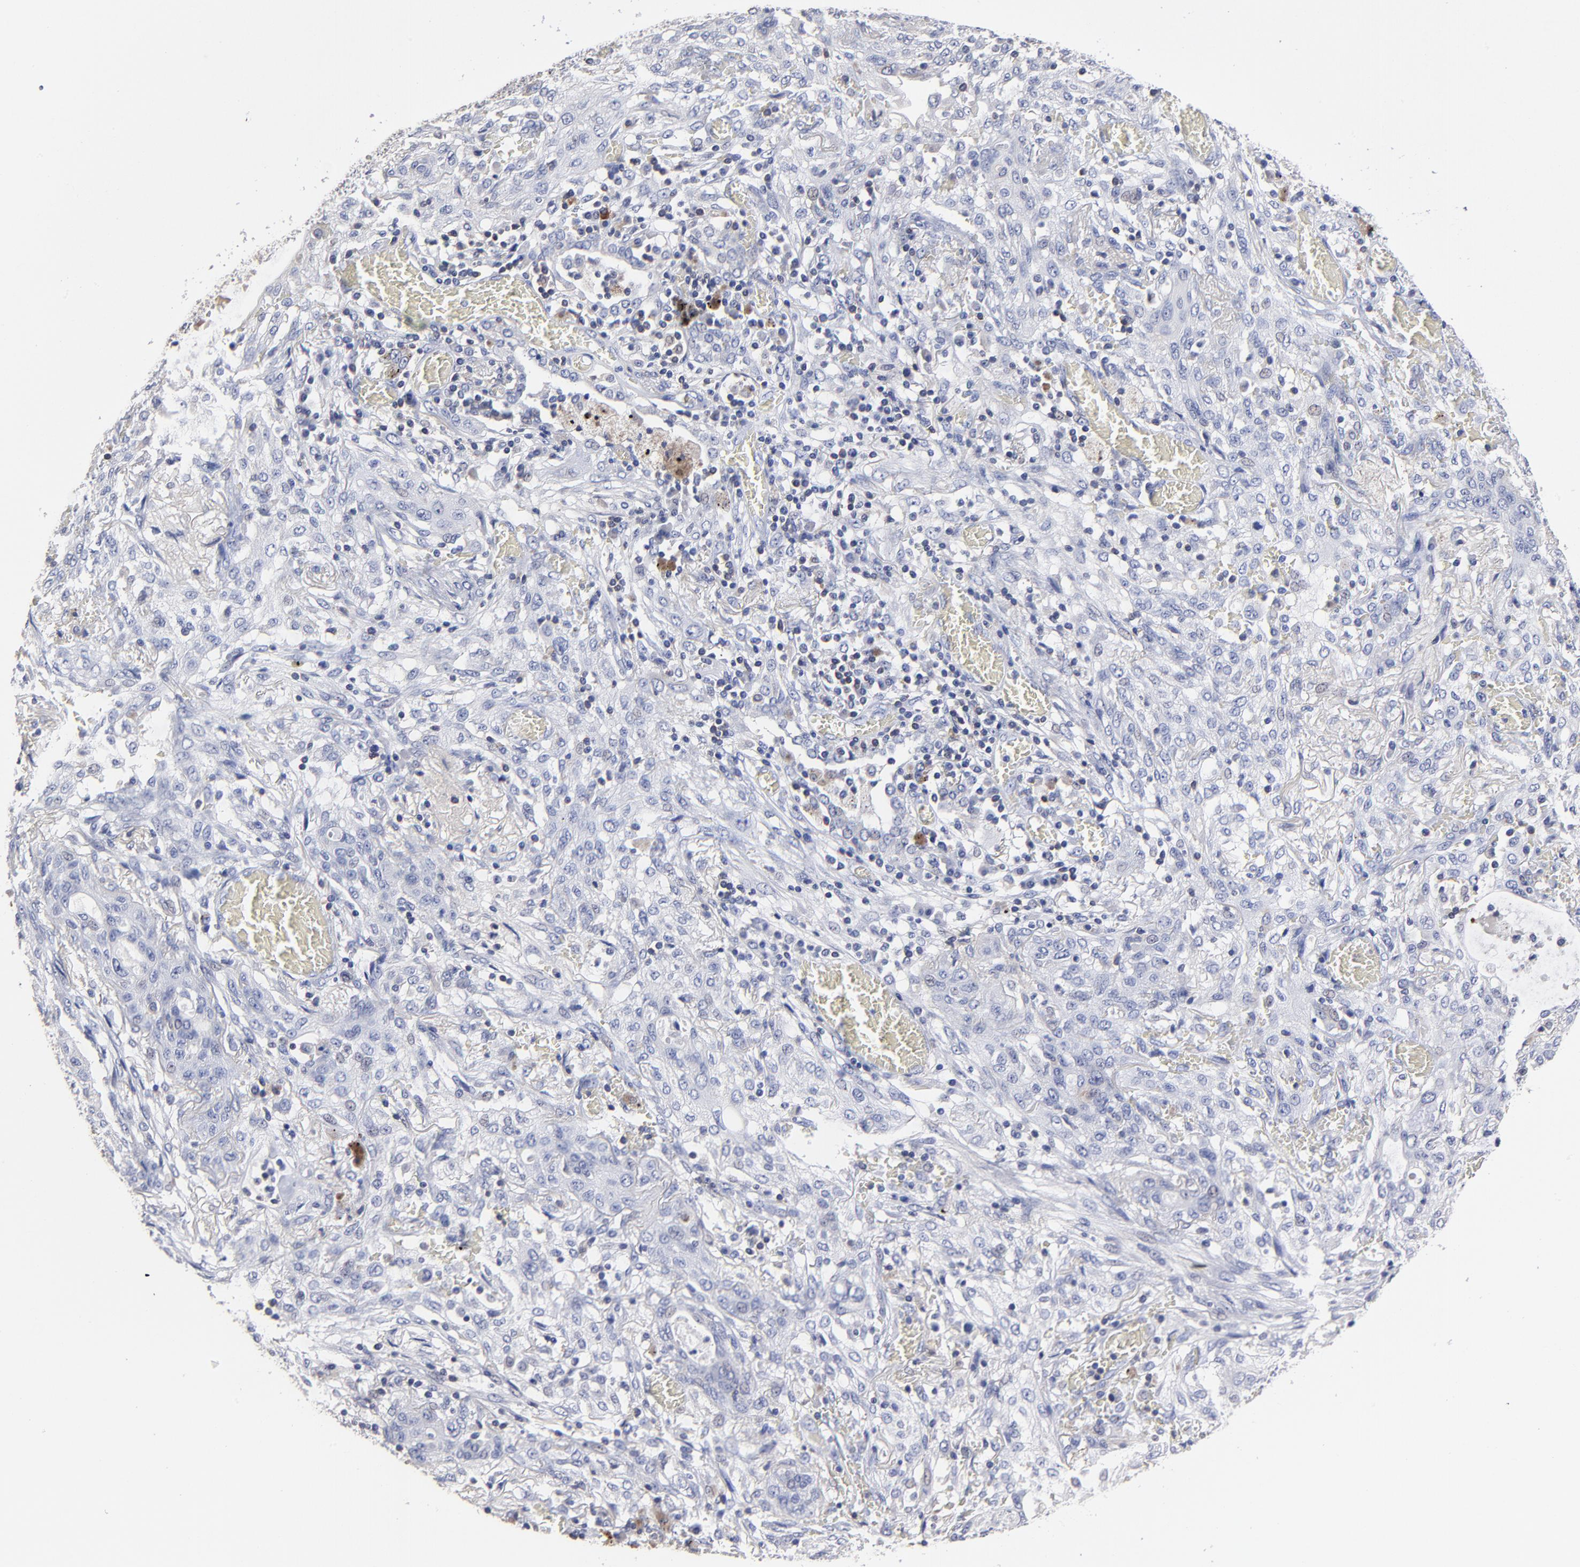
{"staining": {"intensity": "negative", "quantity": "none", "location": "none"}, "tissue": "lung cancer", "cell_type": "Tumor cells", "image_type": "cancer", "snomed": [{"axis": "morphology", "description": "Squamous cell carcinoma, NOS"}, {"axis": "topography", "description": "Lung"}], "caption": "High magnification brightfield microscopy of squamous cell carcinoma (lung) stained with DAB (brown) and counterstained with hematoxylin (blue): tumor cells show no significant staining. (IHC, brightfield microscopy, high magnification).", "gene": "TRAT1", "patient": {"sex": "female", "age": 47}}